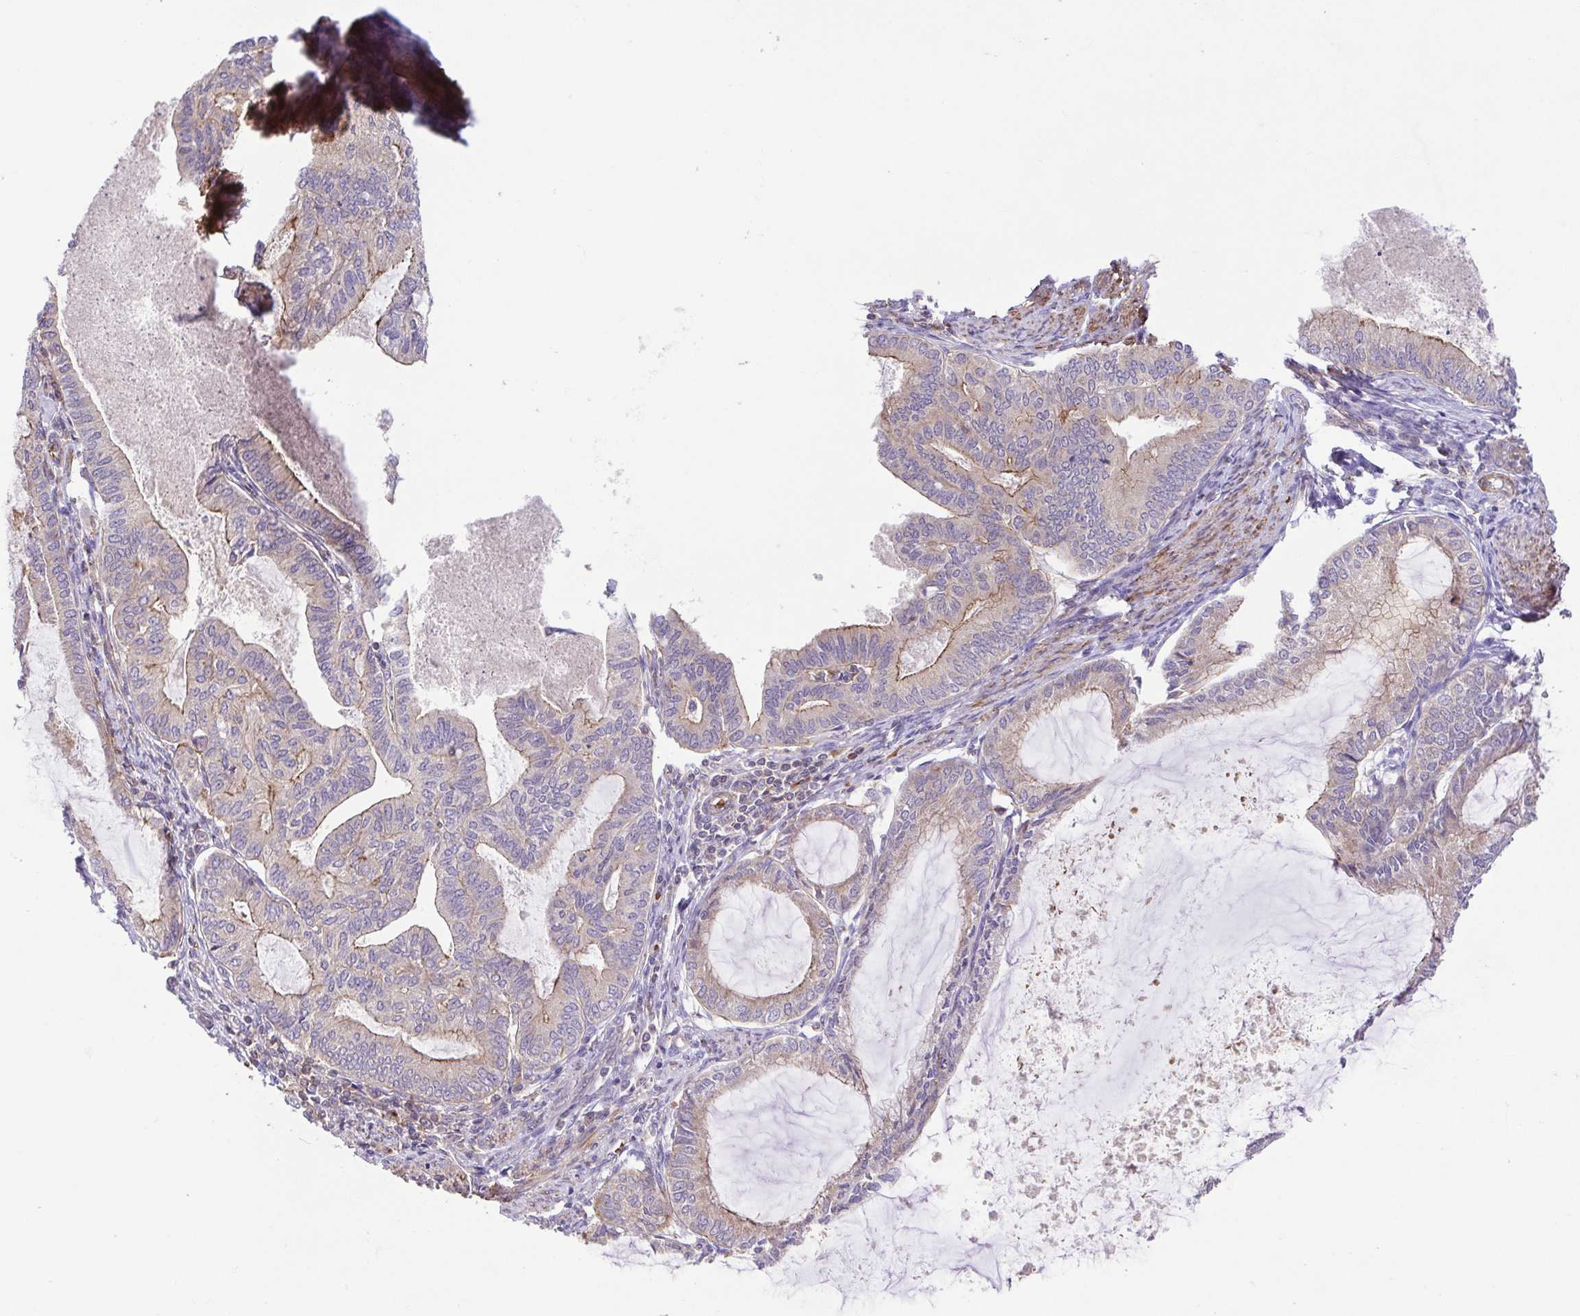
{"staining": {"intensity": "weak", "quantity": "25%-75%", "location": "cytoplasmic/membranous"}, "tissue": "endometrial cancer", "cell_type": "Tumor cells", "image_type": "cancer", "snomed": [{"axis": "morphology", "description": "Adenocarcinoma, NOS"}, {"axis": "topography", "description": "Endometrium"}], "caption": "Immunohistochemical staining of human endometrial cancer (adenocarcinoma) demonstrates low levels of weak cytoplasmic/membranous protein staining in about 25%-75% of tumor cells.", "gene": "IDE", "patient": {"sex": "female", "age": 86}}